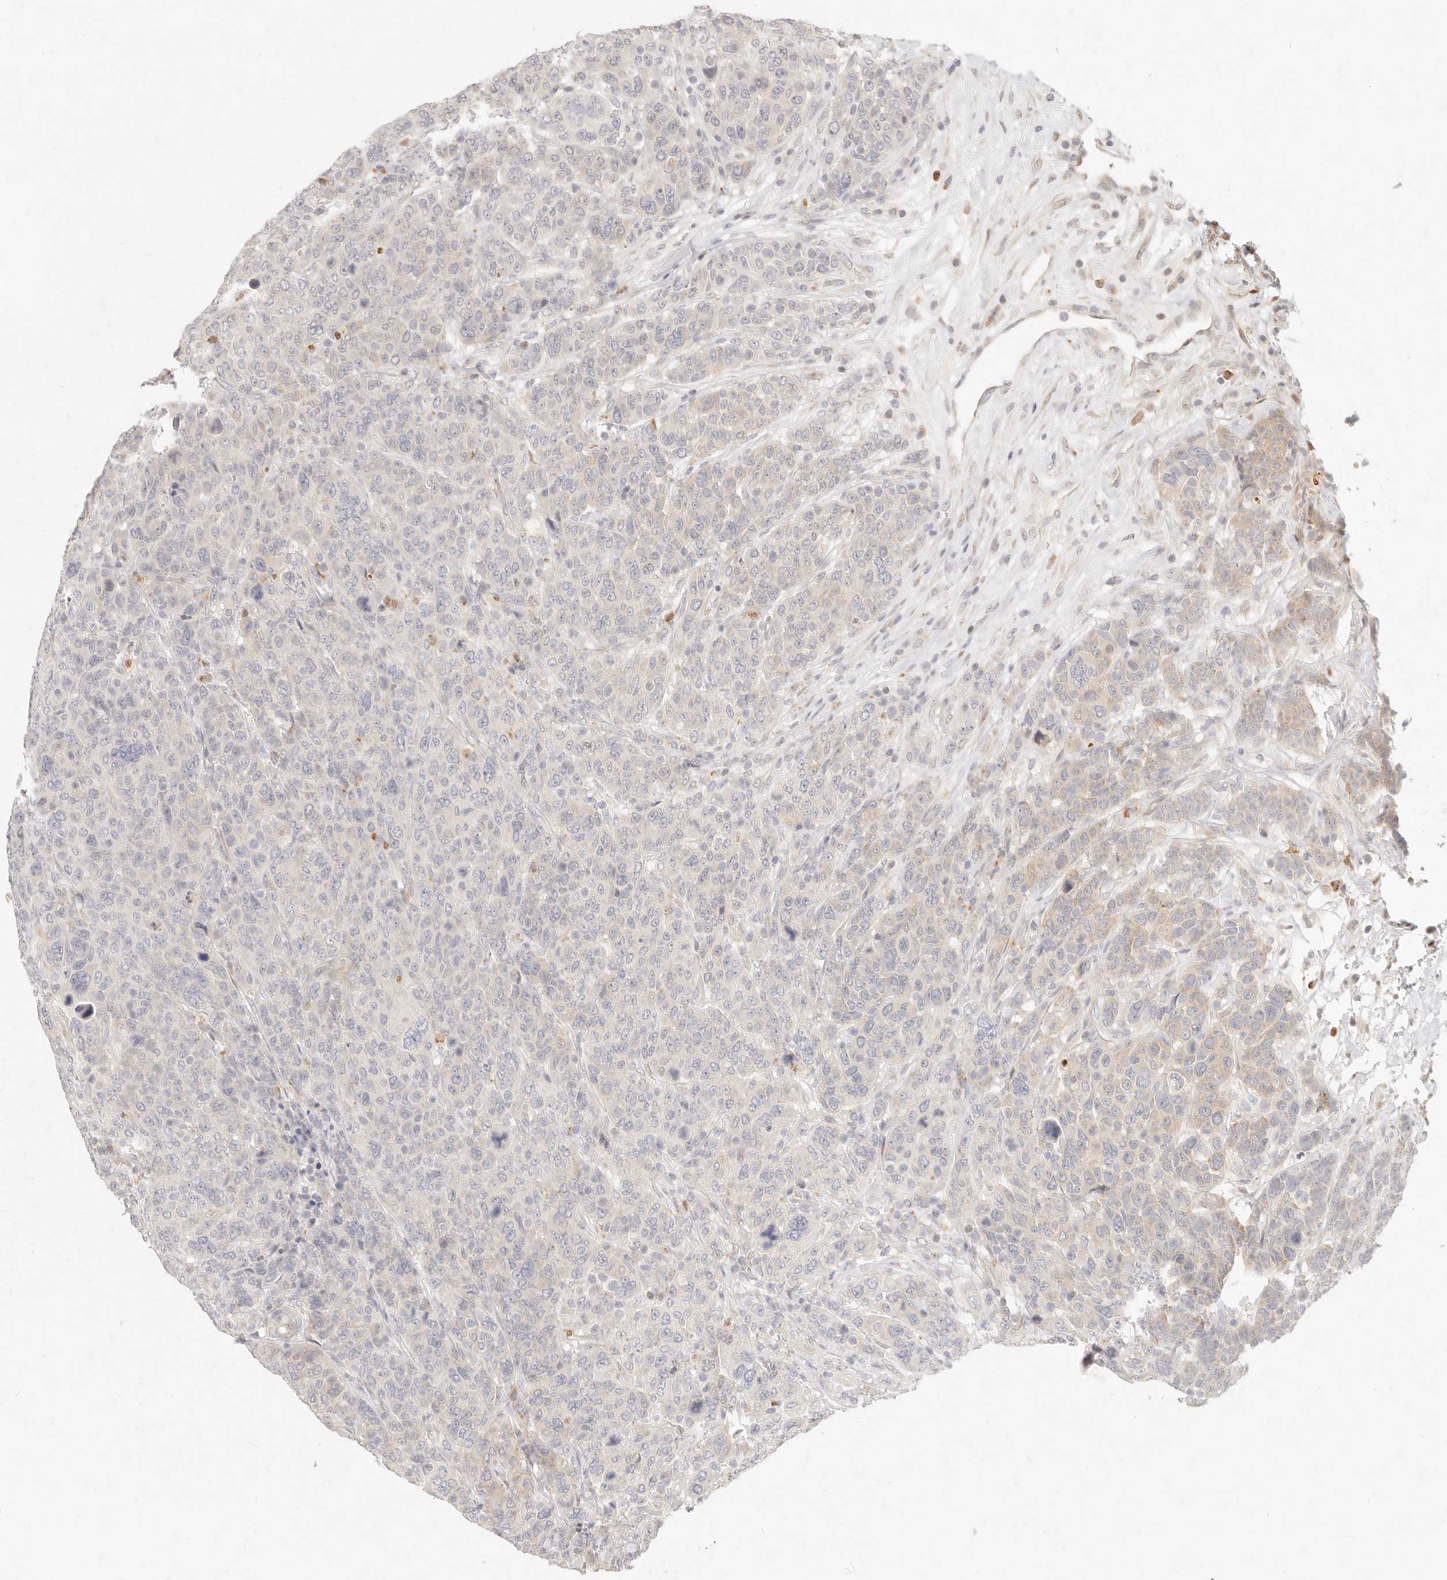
{"staining": {"intensity": "negative", "quantity": "none", "location": "none"}, "tissue": "breast cancer", "cell_type": "Tumor cells", "image_type": "cancer", "snomed": [{"axis": "morphology", "description": "Duct carcinoma"}, {"axis": "topography", "description": "Breast"}], "caption": "Immunohistochemistry (IHC) micrograph of neoplastic tissue: breast cancer stained with DAB displays no significant protein positivity in tumor cells.", "gene": "ASCL3", "patient": {"sex": "female", "age": 37}}